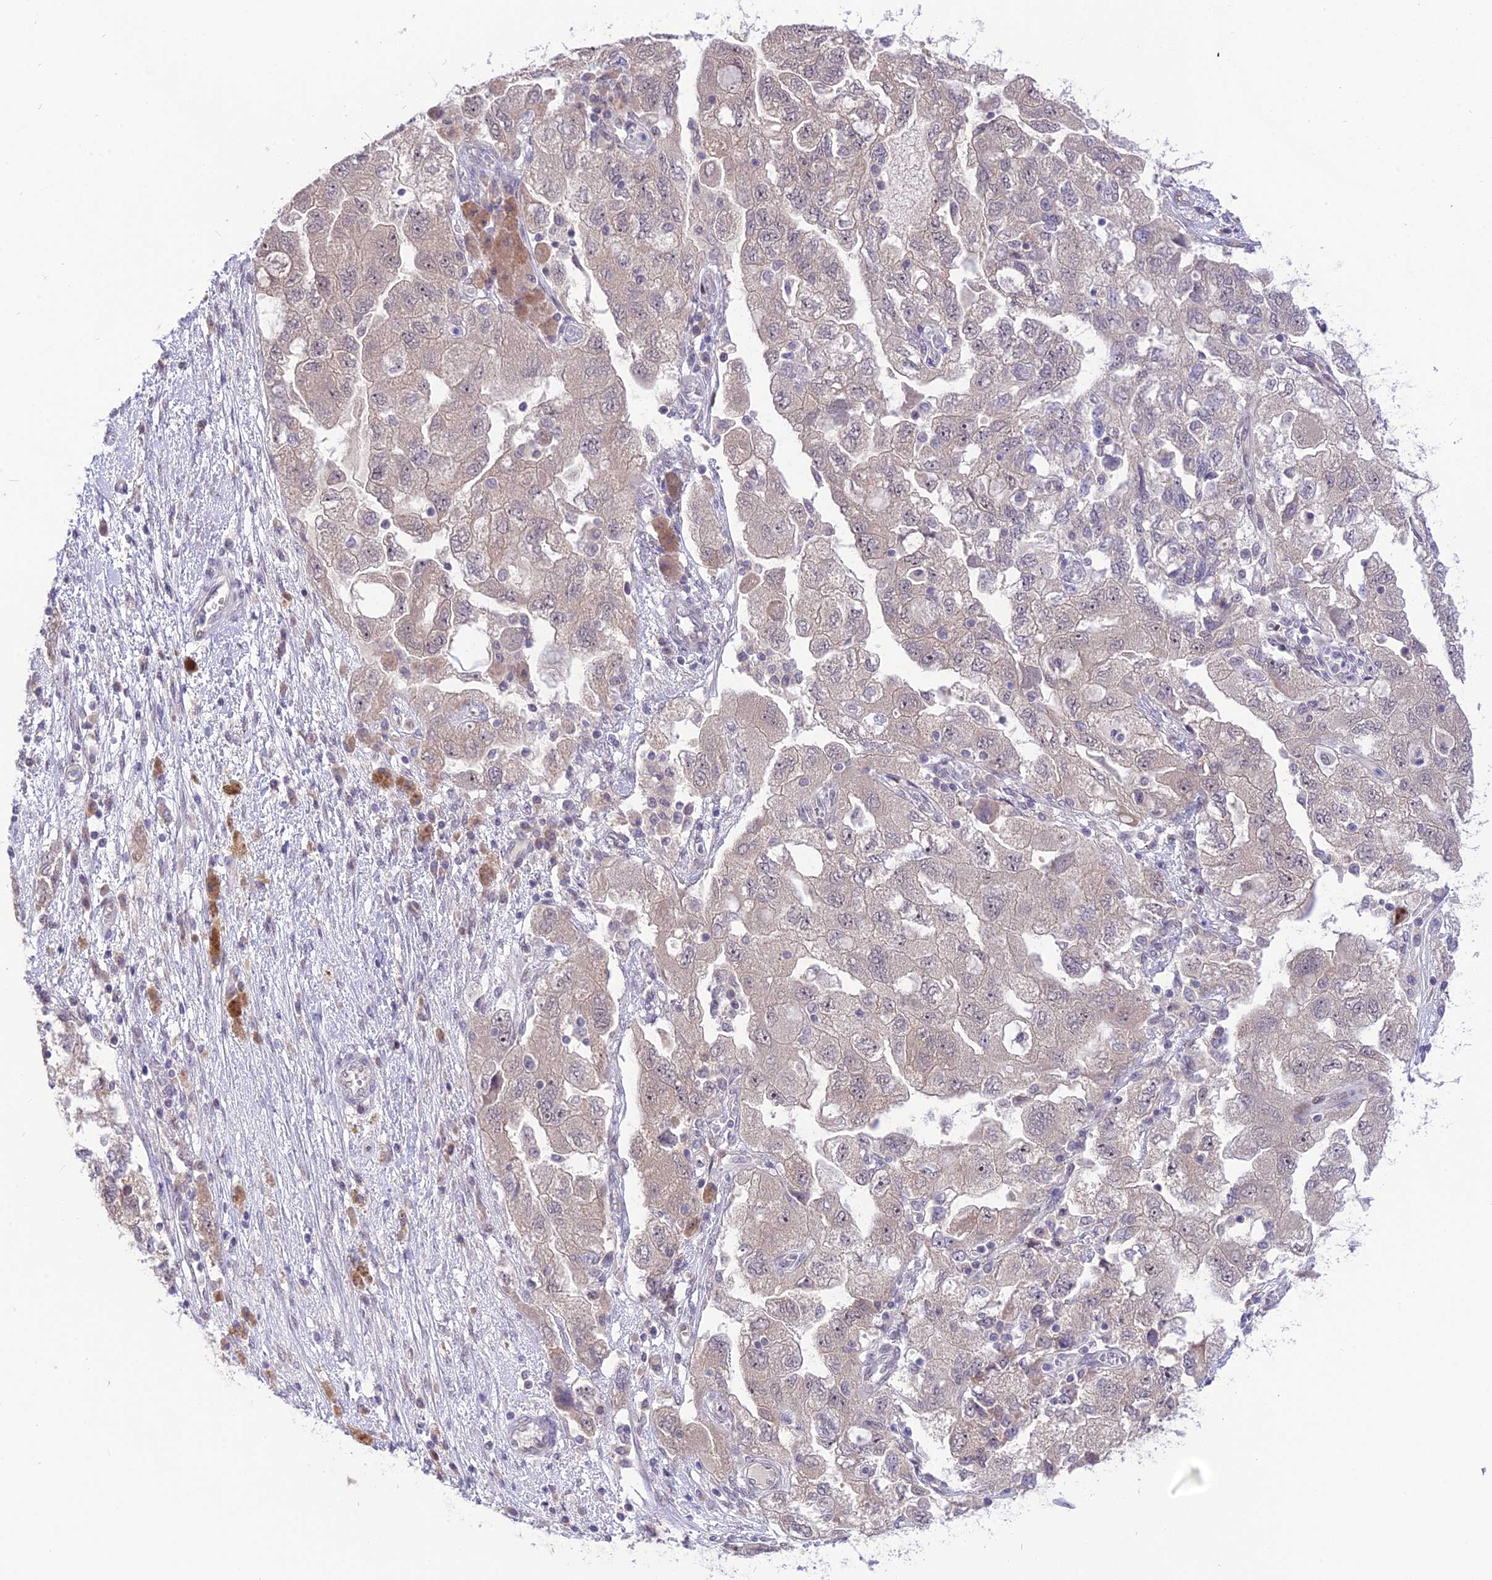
{"staining": {"intensity": "negative", "quantity": "none", "location": "none"}, "tissue": "ovarian cancer", "cell_type": "Tumor cells", "image_type": "cancer", "snomed": [{"axis": "morphology", "description": "Carcinoma, NOS"}, {"axis": "morphology", "description": "Cystadenocarcinoma, serous, NOS"}, {"axis": "topography", "description": "Ovary"}], "caption": "This is a histopathology image of immunohistochemistry (IHC) staining of ovarian cancer (carcinoma), which shows no positivity in tumor cells. Nuclei are stained in blue.", "gene": "ZNF837", "patient": {"sex": "female", "age": 69}}